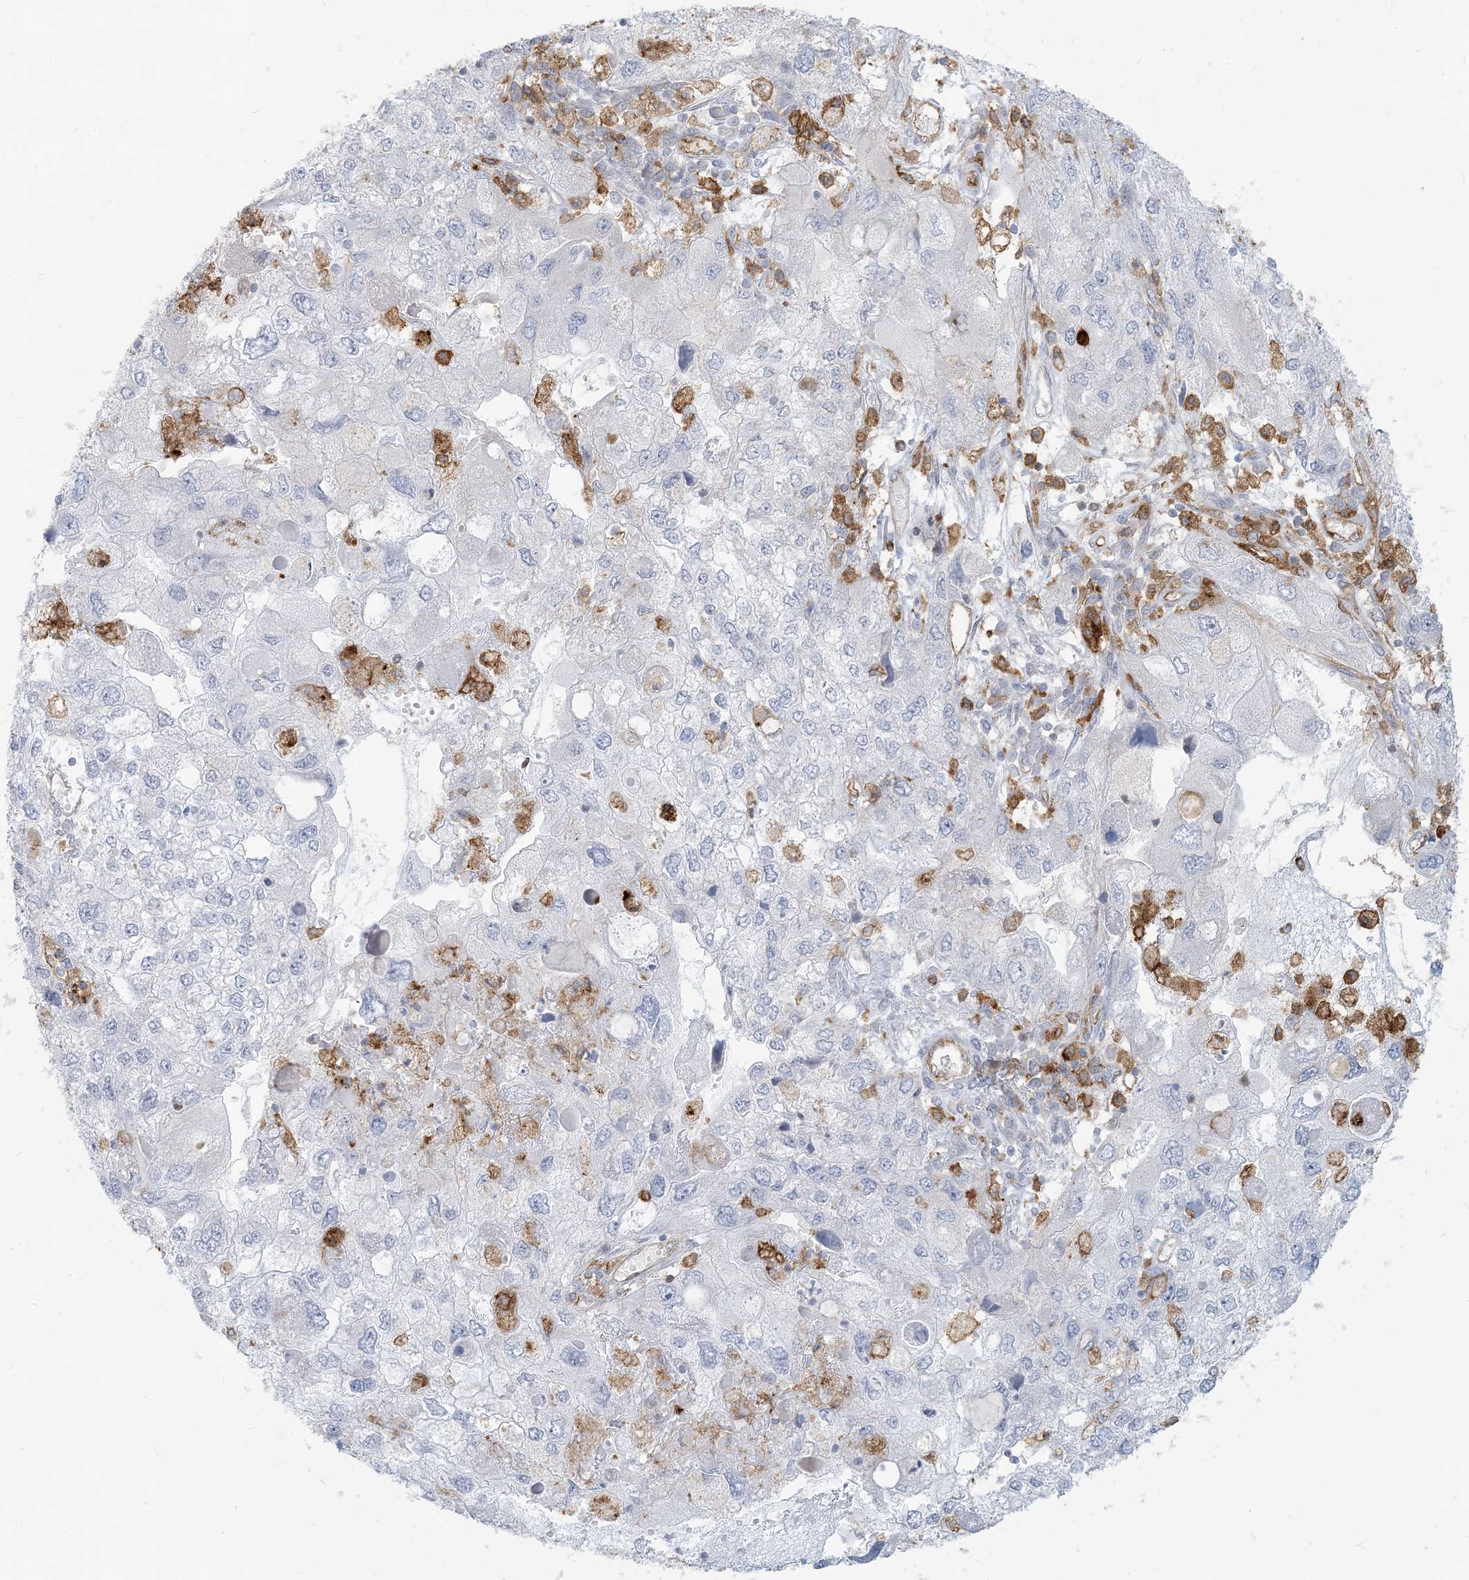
{"staining": {"intensity": "negative", "quantity": "none", "location": "none"}, "tissue": "endometrial cancer", "cell_type": "Tumor cells", "image_type": "cancer", "snomed": [{"axis": "morphology", "description": "Adenocarcinoma, NOS"}, {"axis": "topography", "description": "Endometrium"}], "caption": "Endometrial cancer was stained to show a protein in brown. There is no significant staining in tumor cells. (Stains: DAB (3,3'-diaminobenzidine) IHC with hematoxylin counter stain, Microscopy: brightfield microscopy at high magnification).", "gene": "HLA-DRB1", "patient": {"sex": "female", "age": 49}}